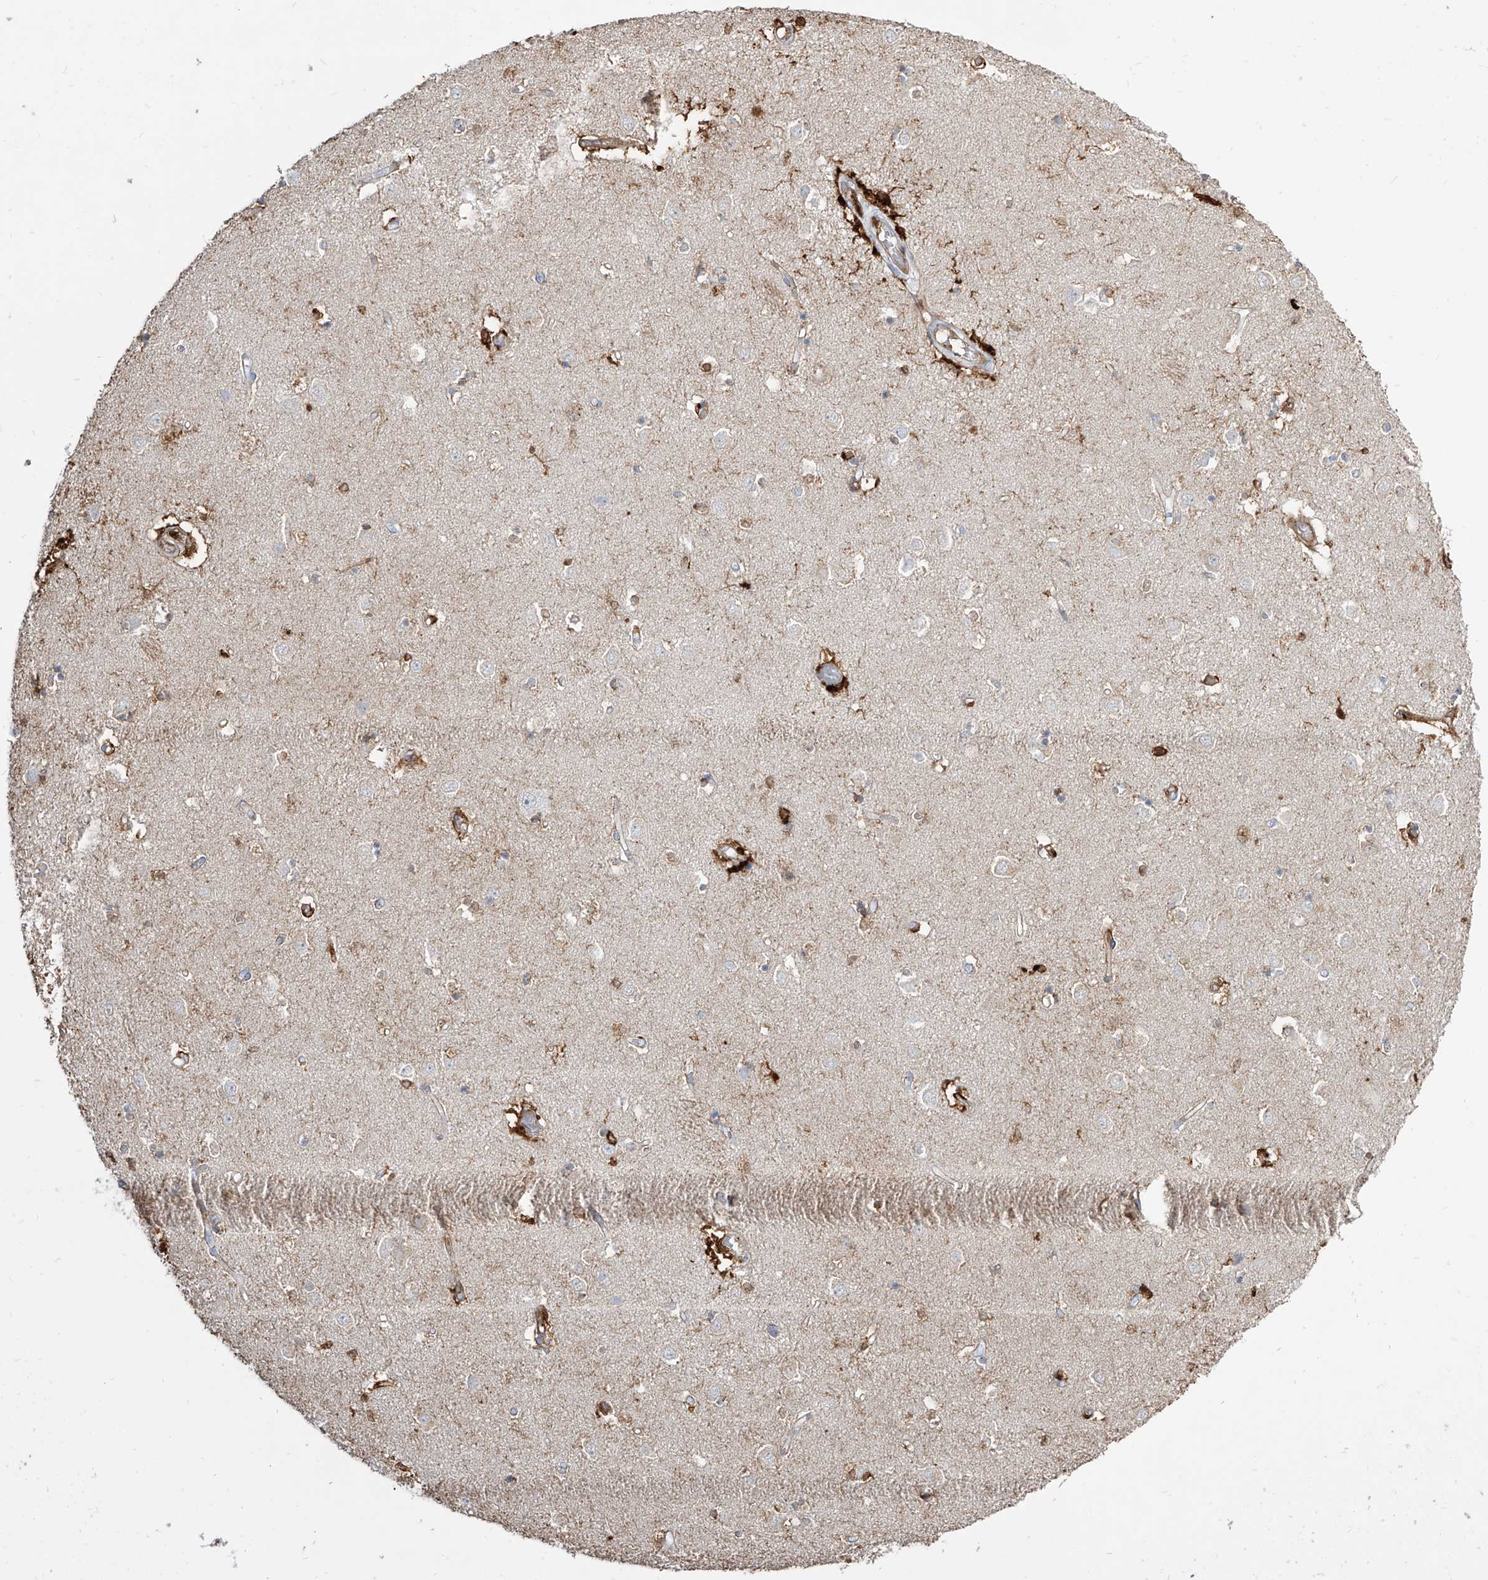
{"staining": {"intensity": "strong", "quantity": "<25%", "location": "cytoplasmic/membranous"}, "tissue": "caudate", "cell_type": "Glial cells", "image_type": "normal", "snomed": [{"axis": "morphology", "description": "Normal tissue, NOS"}, {"axis": "topography", "description": "Lateral ventricle wall"}], "caption": "Glial cells demonstrate medium levels of strong cytoplasmic/membranous positivity in about <25% of cells in unremarkable caudate.", "gene": "KYNU", "patient": {"sex": "male", "age": 45}}